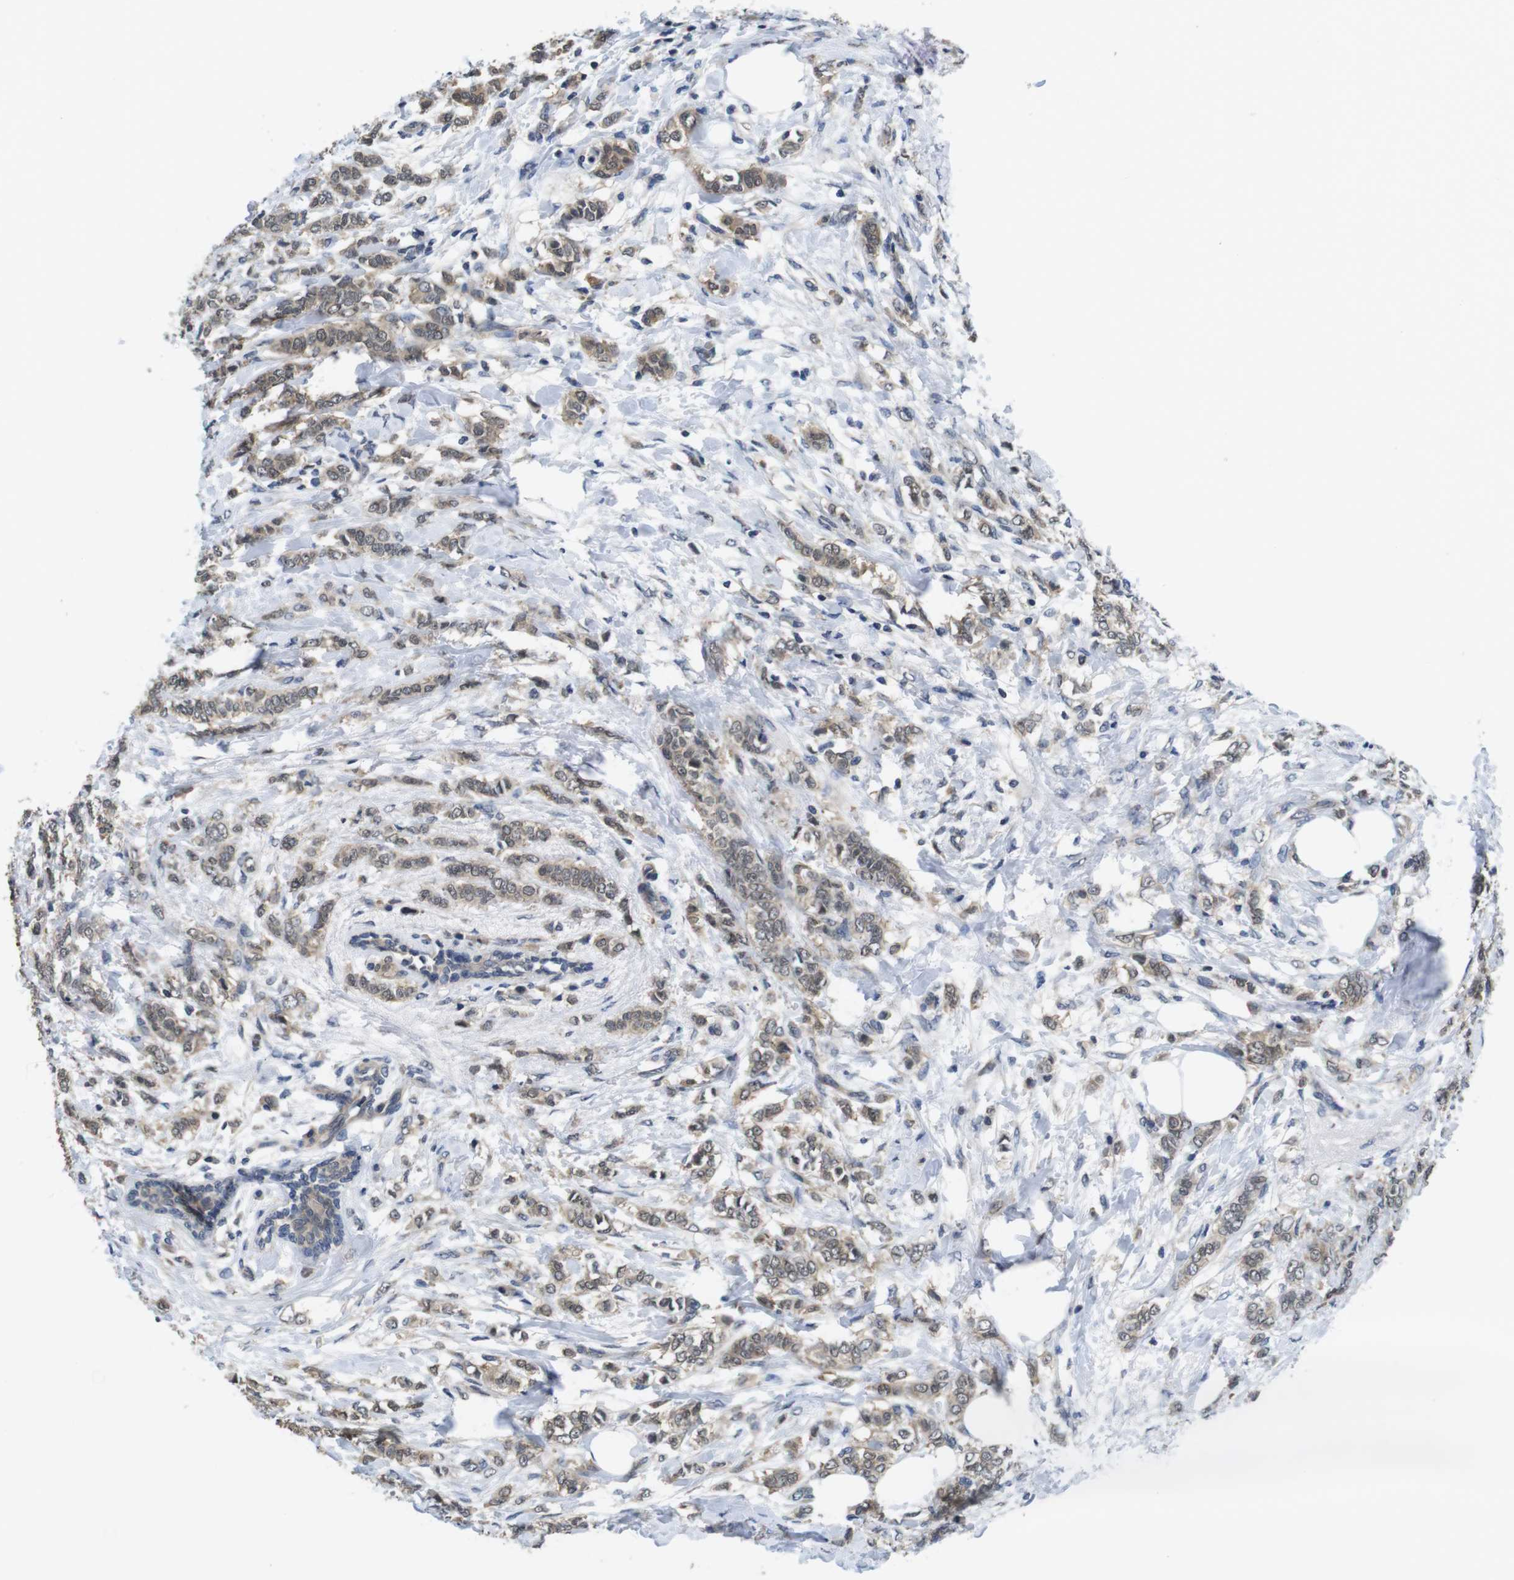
{"staining": {"intensity": "weak", "quantity": ">75%", "location": "cytoplasmic/membranous"}, "tissue": "breast cancer", "cell_type": "Tumor cells", "image_type": "cancer", "snomed": [{"axis": "morphology", "description": "Lobular carcinoma, in situ"}, {"axis": "morphology", "description": "Lobular carcinoma"}, {"axis": "topography", "description": "Breast"}], "caption": "This micrograph displays breast cancer (lobular carcinoma in situ) stained with IHC to label a protein in brown. The cytoplasmic/membranous of tumor cells show weak positivity for the protein. Nuclei are counter-stained blue.", "gene": "FADD", "patient": {"sex": "female", "age": 41}}